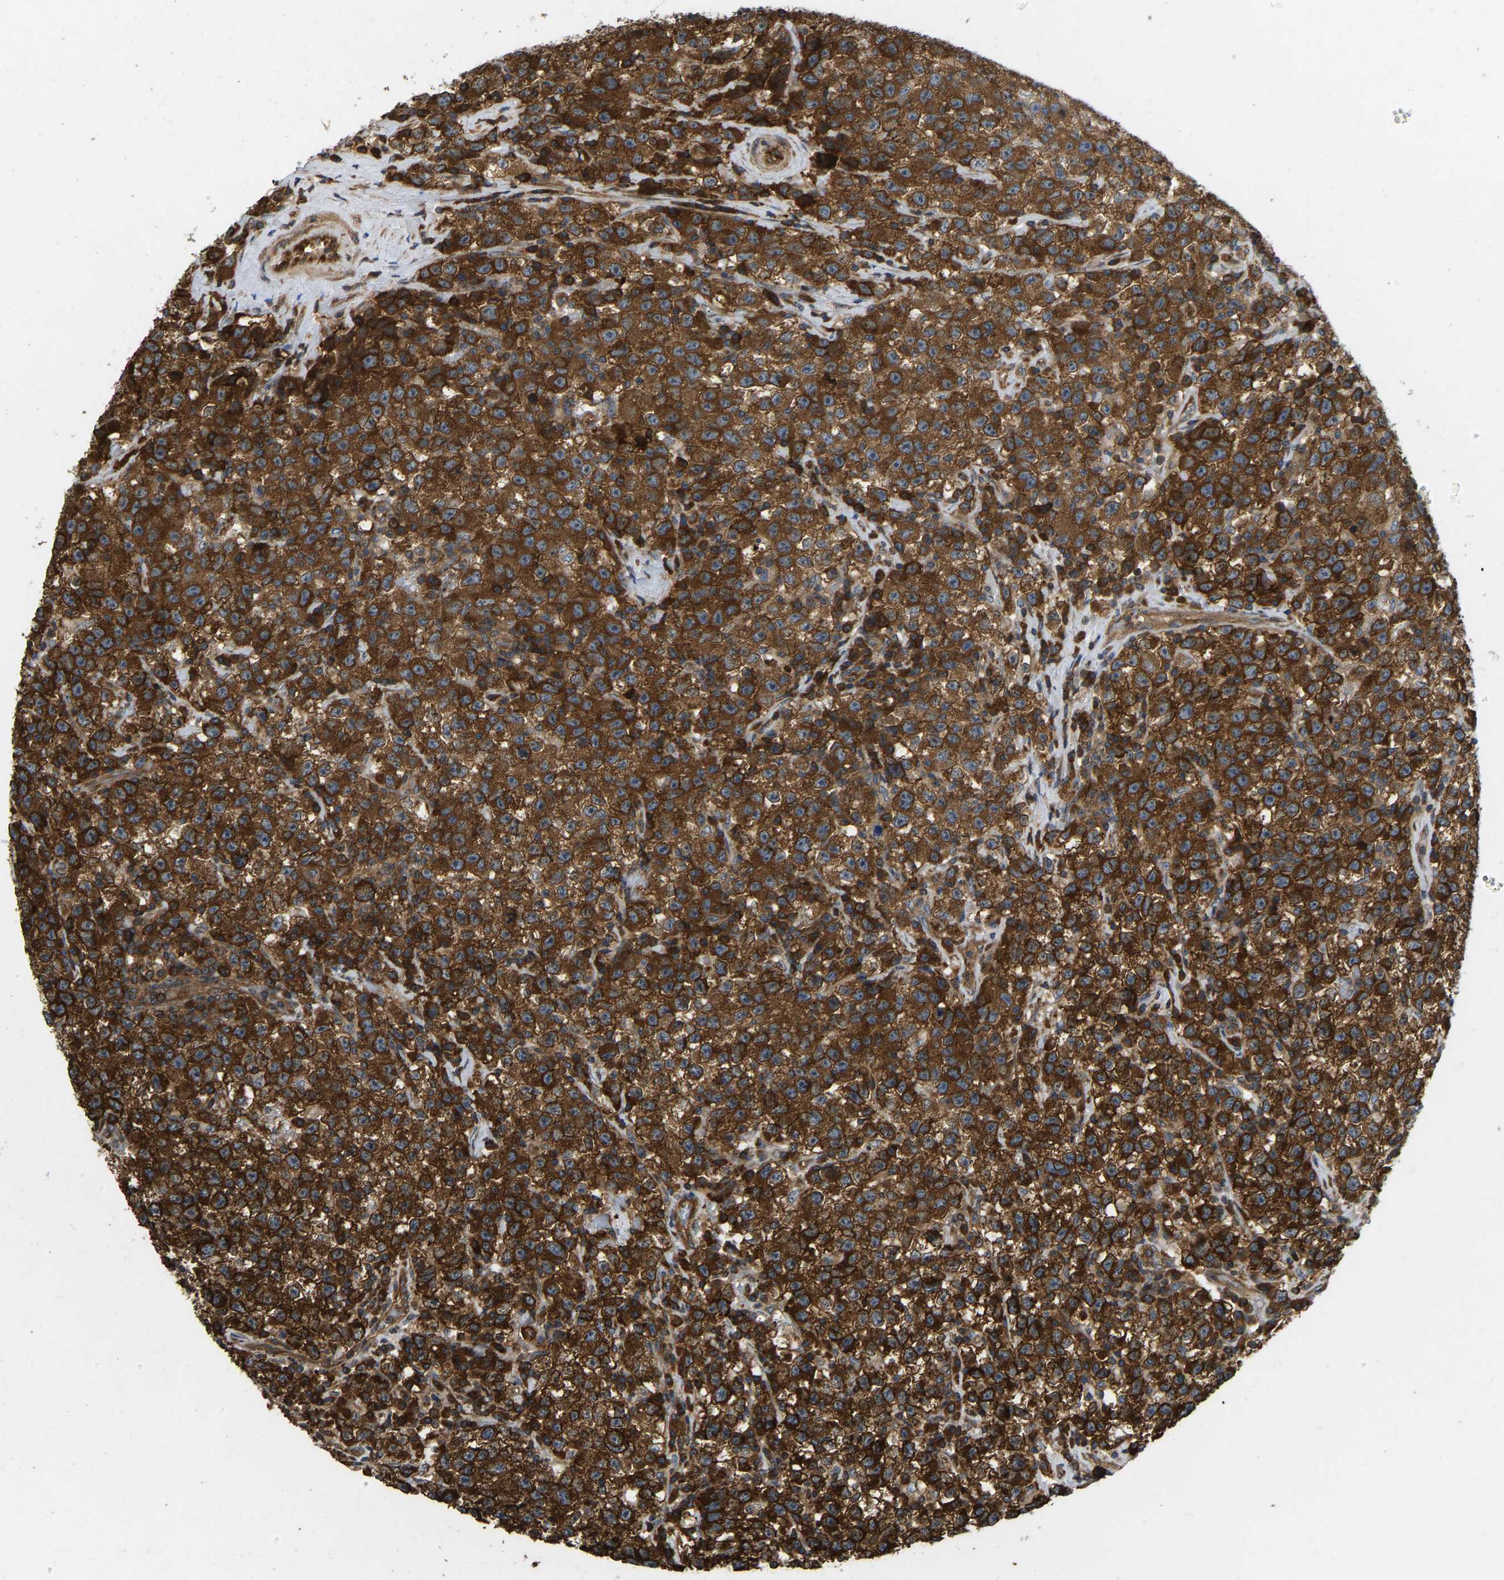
{"staining": {"intensity": "strong", "quantity": ">75%", "location": "cytoplasmic/membranous"}, "tissue": "testis cancer", "cell_type": "Tumor cells", "image_type": "cancer", "snomed": [{"axis": "morphology", "description": "Seminoma, NOS"}, {"axis": "topography", "description": "Testis"}], "caption": "Immunohistochemical staining of human seminoma (testis) exhibits high levels of strong cytoplasmic/membranous expression in about >75% of tumor cells. Ihc stains the protein of interest in brown and the nuclei are stained blue.", "gene": "RASGRF2", "patient": {"sex": "male", "age": 22}}